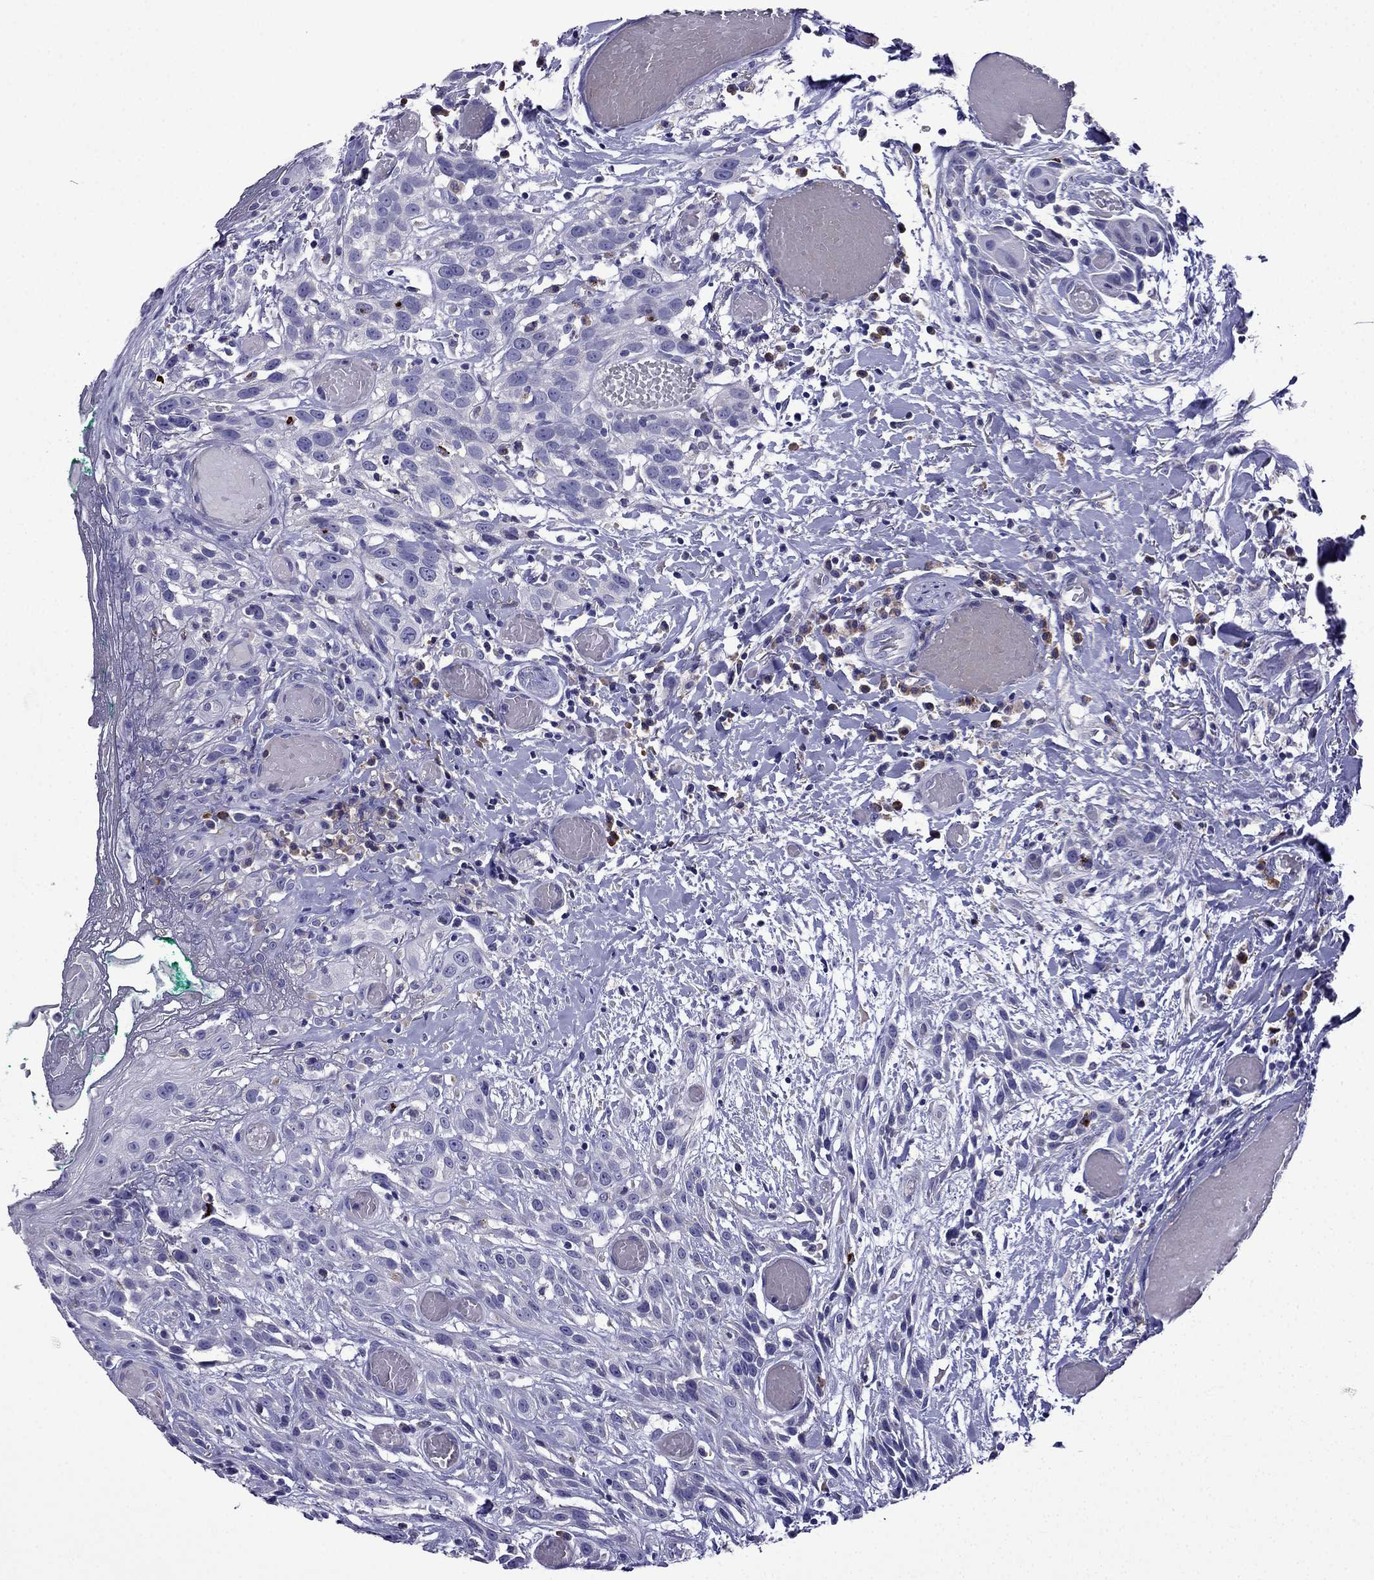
{"staining": {"intensity": "negative", "quantity": "none", "location": "none"}, "tissue": "head and neck cancer", "cell_type": "Tumor cells", "image_type": "cancer", "snomed": [{"axis": "morphology", "description": "Normal tissue, NOS"}, {"axis": "morphology", "description": "Squamous cell carcinoma, NOS"}, {"axis": "topography", "description": "Oral tissue"}, {"axis": "topography", "description": "Salivary gland"}, {"axis": "topography", "description": "Head-Neck"}], "caption": "Tumor cells show no significant protein expression in head and neck cancer (squamous cell carcinoma). (Brightfield microscopy of DAB immunohistochemistry at high magnification).", "gene": "TSSK4", "patient": {"sex": "female", "age": 62}}